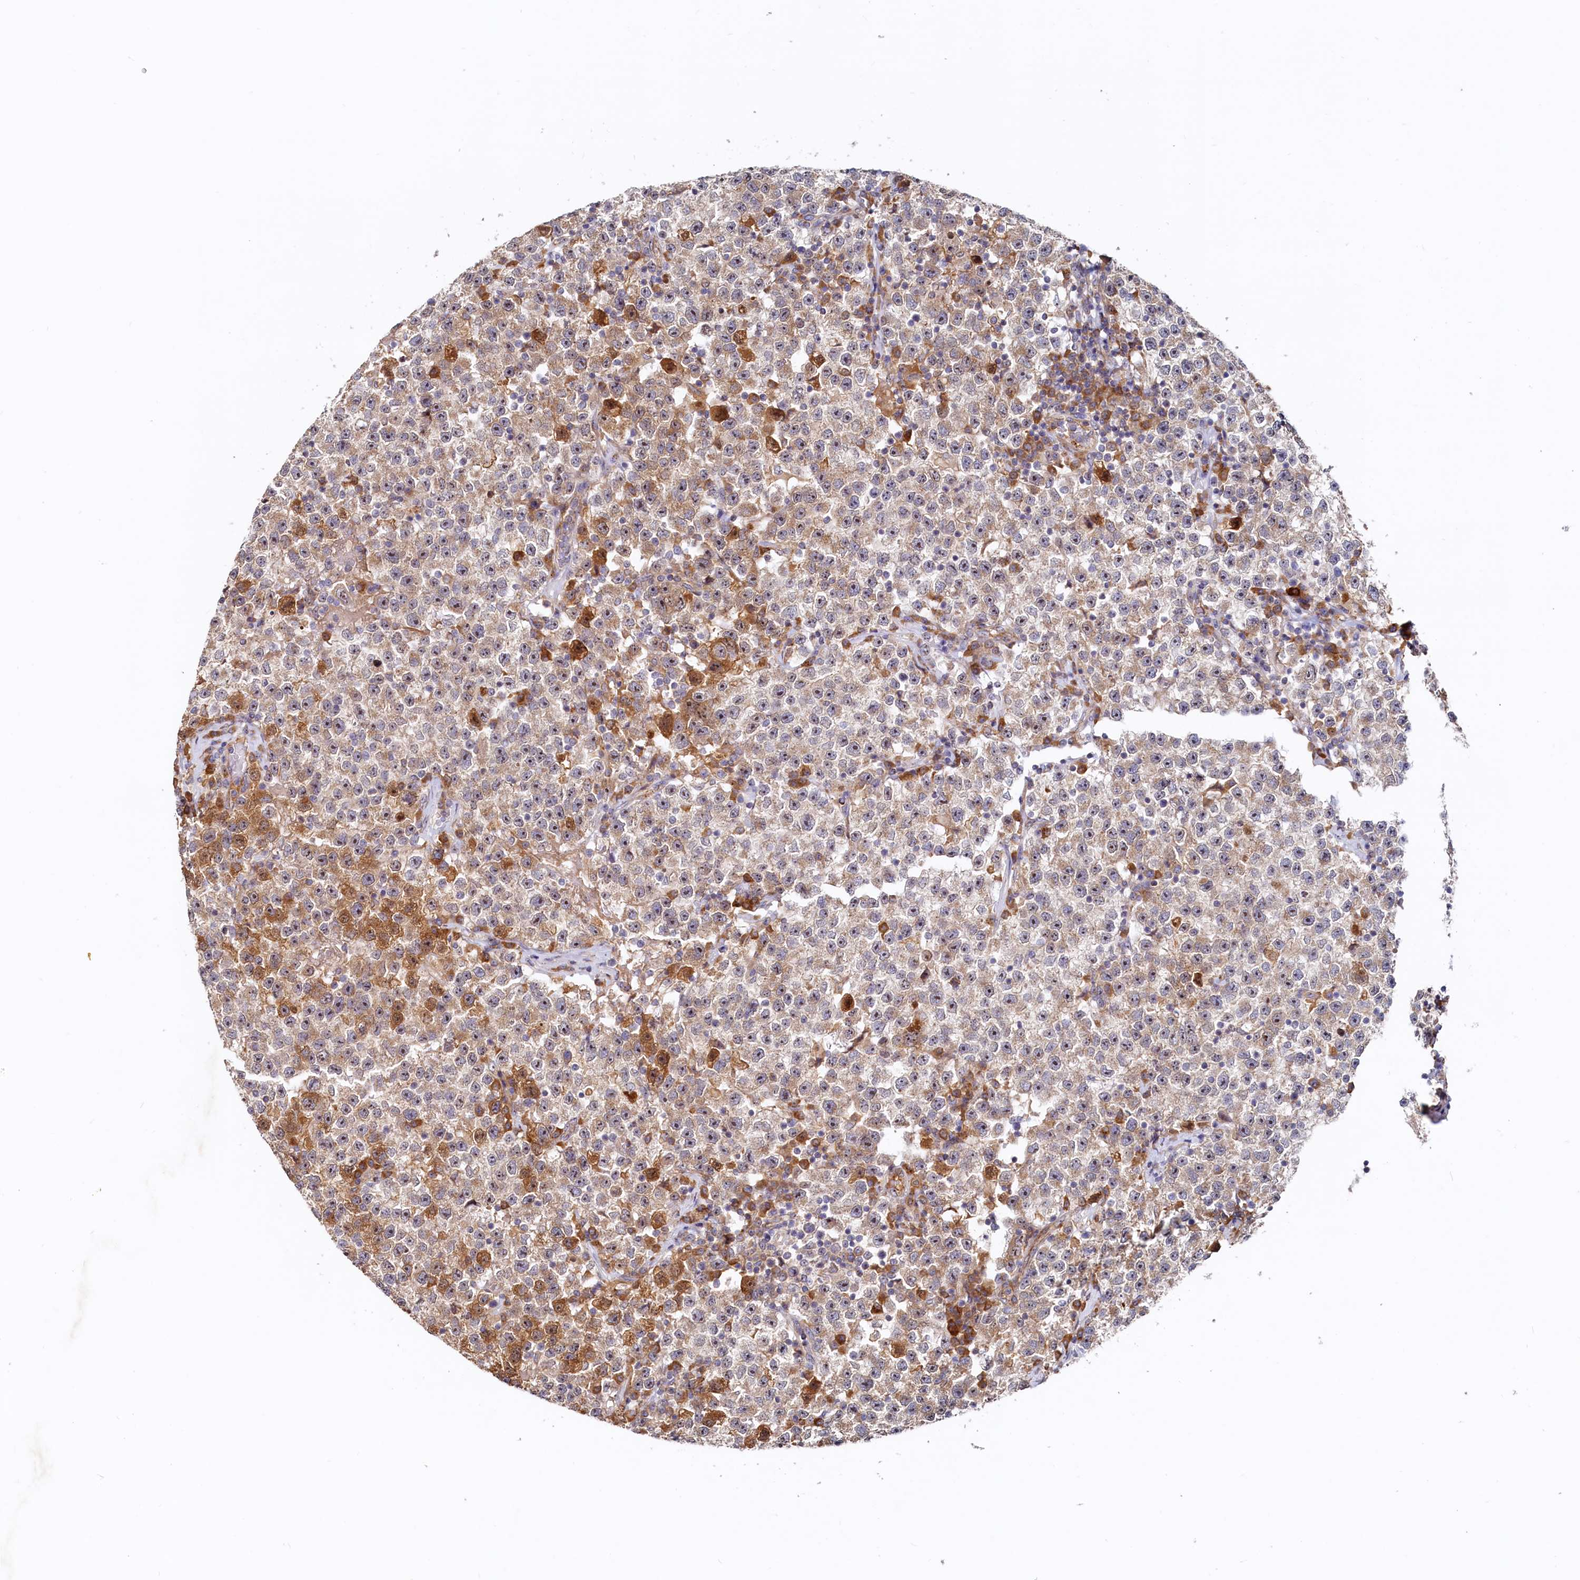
{"staining": {"intensity": "moderate", "quantity": "25%-75%", "location": "cytoplasmic/membranous,nuclear"}, "tissue": "testis cancer", "cell_type": "Tumor cells", "image_type": "cancer", "snomed": [{"axis": "morphology", "description": "Seminoma, NOS"}, {"axis": "topography", "description": "Testis"}], "caption": "Testis cancer was stained to show a protein in brown. There is medium levels of moderate cytoplasmic/membranous and nuclear positivity in approximately 25%-75% of tumor cells.", "gene": "RGS7BP", "patient": {"sex": "male", "age": 22}}